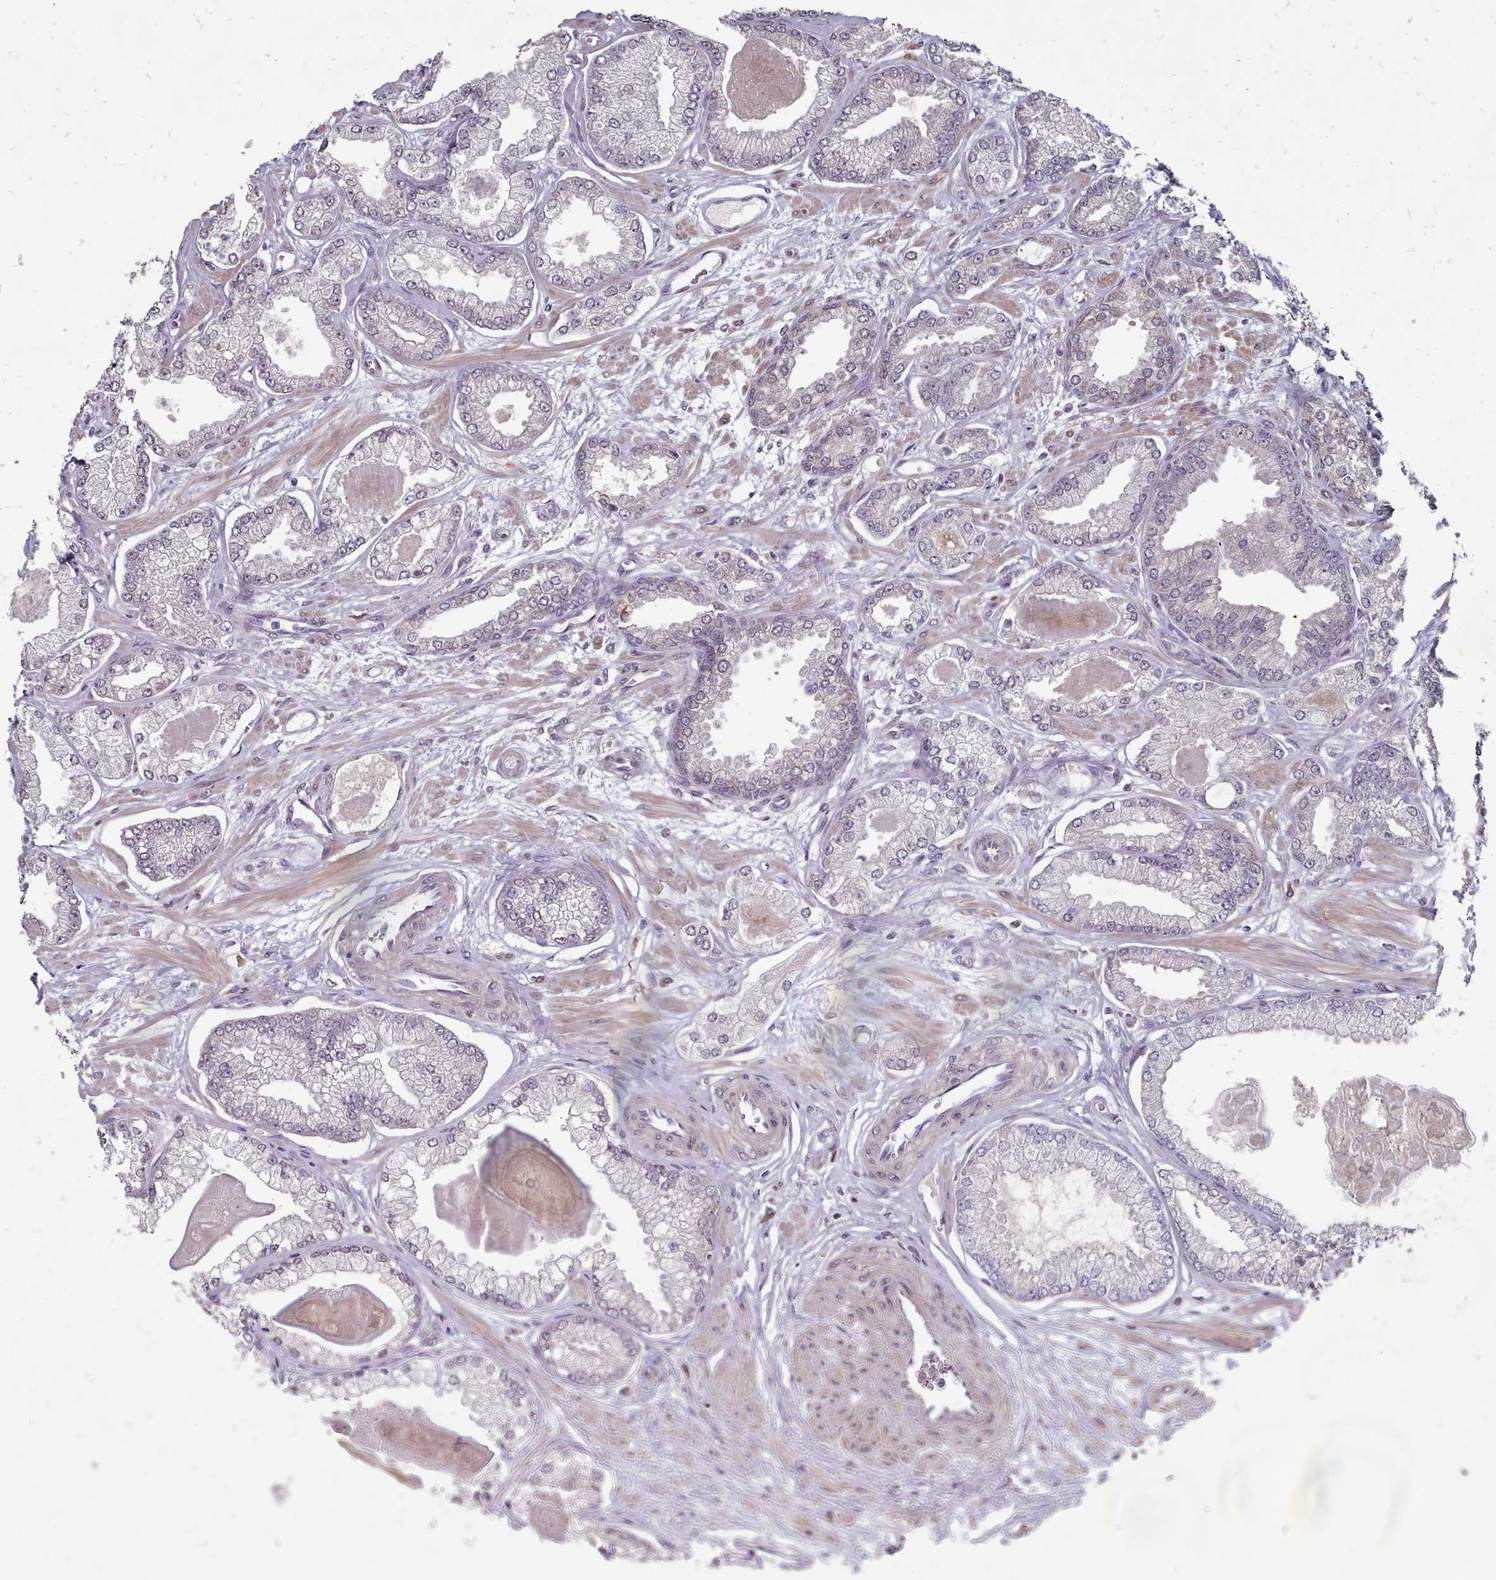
{"staining": {"intensity": "negative", "quantity": "none", "location": "none"}, "tissue": "prostate cancer", "cell_type": "Tumor cells", "image_type": "cancer", "snomed": [{"axis": "morphology", "description": "Adenocarcinoma, Low grade"}, {"axis": "topography", "description": "Prostate"}], "caption": "High power microscopy photomicrograph of an IHC photomicrograph of prostate cancer, revealing no significant positivity in tumor cells. Brightfield microscopy of immunohistochemistry stained with DAB (3,3'-diaminobenzidine) (brown) and hematoxylin (blue), captured at high magnification.", "gene": "ACKR3", "patient": {"sex": "male", "age": 64}}